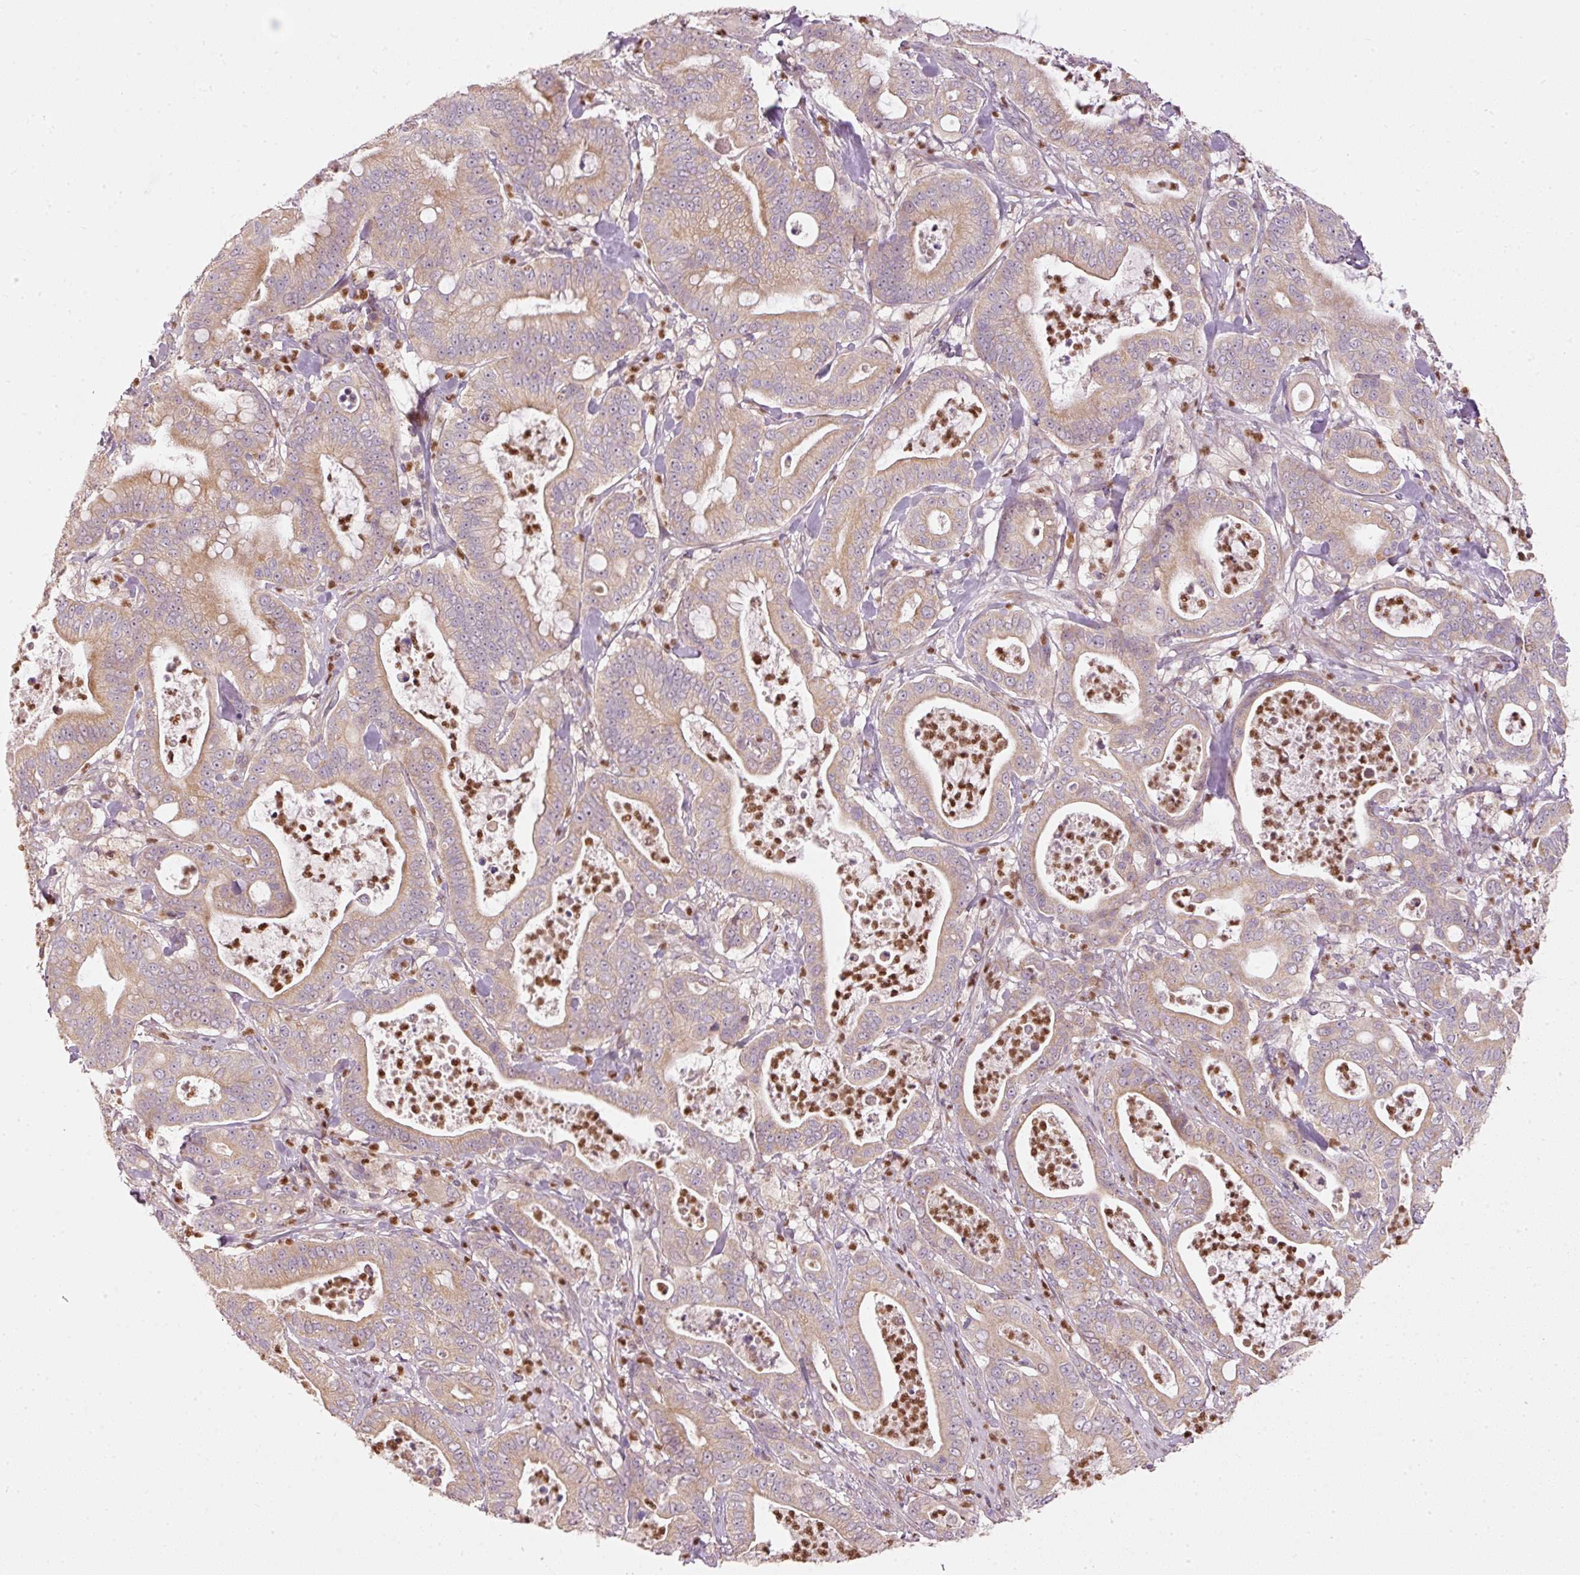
{"staining": {"intensity": "moderate", "quantity": "25%-75%", "location": "cytoplasmic/membranous"}, "tissue": "pancreatic cancer", "cell_type": "Tumor cells", "image_type": "cancer", "snomed": [{"axis": "morphology", "description": "Adenocarcinoma, NOS"}, {"axis": "topography", "description": "Pancreas"}], "caption": "About 25%-75% of tumor cells in human pancreatic cancer (adenocarcinoma) demonstrate moderate cytoplasmic/membranous protein expression as visualized by brown immunohistochemical staining.", "gene": "MTHFD1L", "patient": {"sex": "male", "age": 71}}